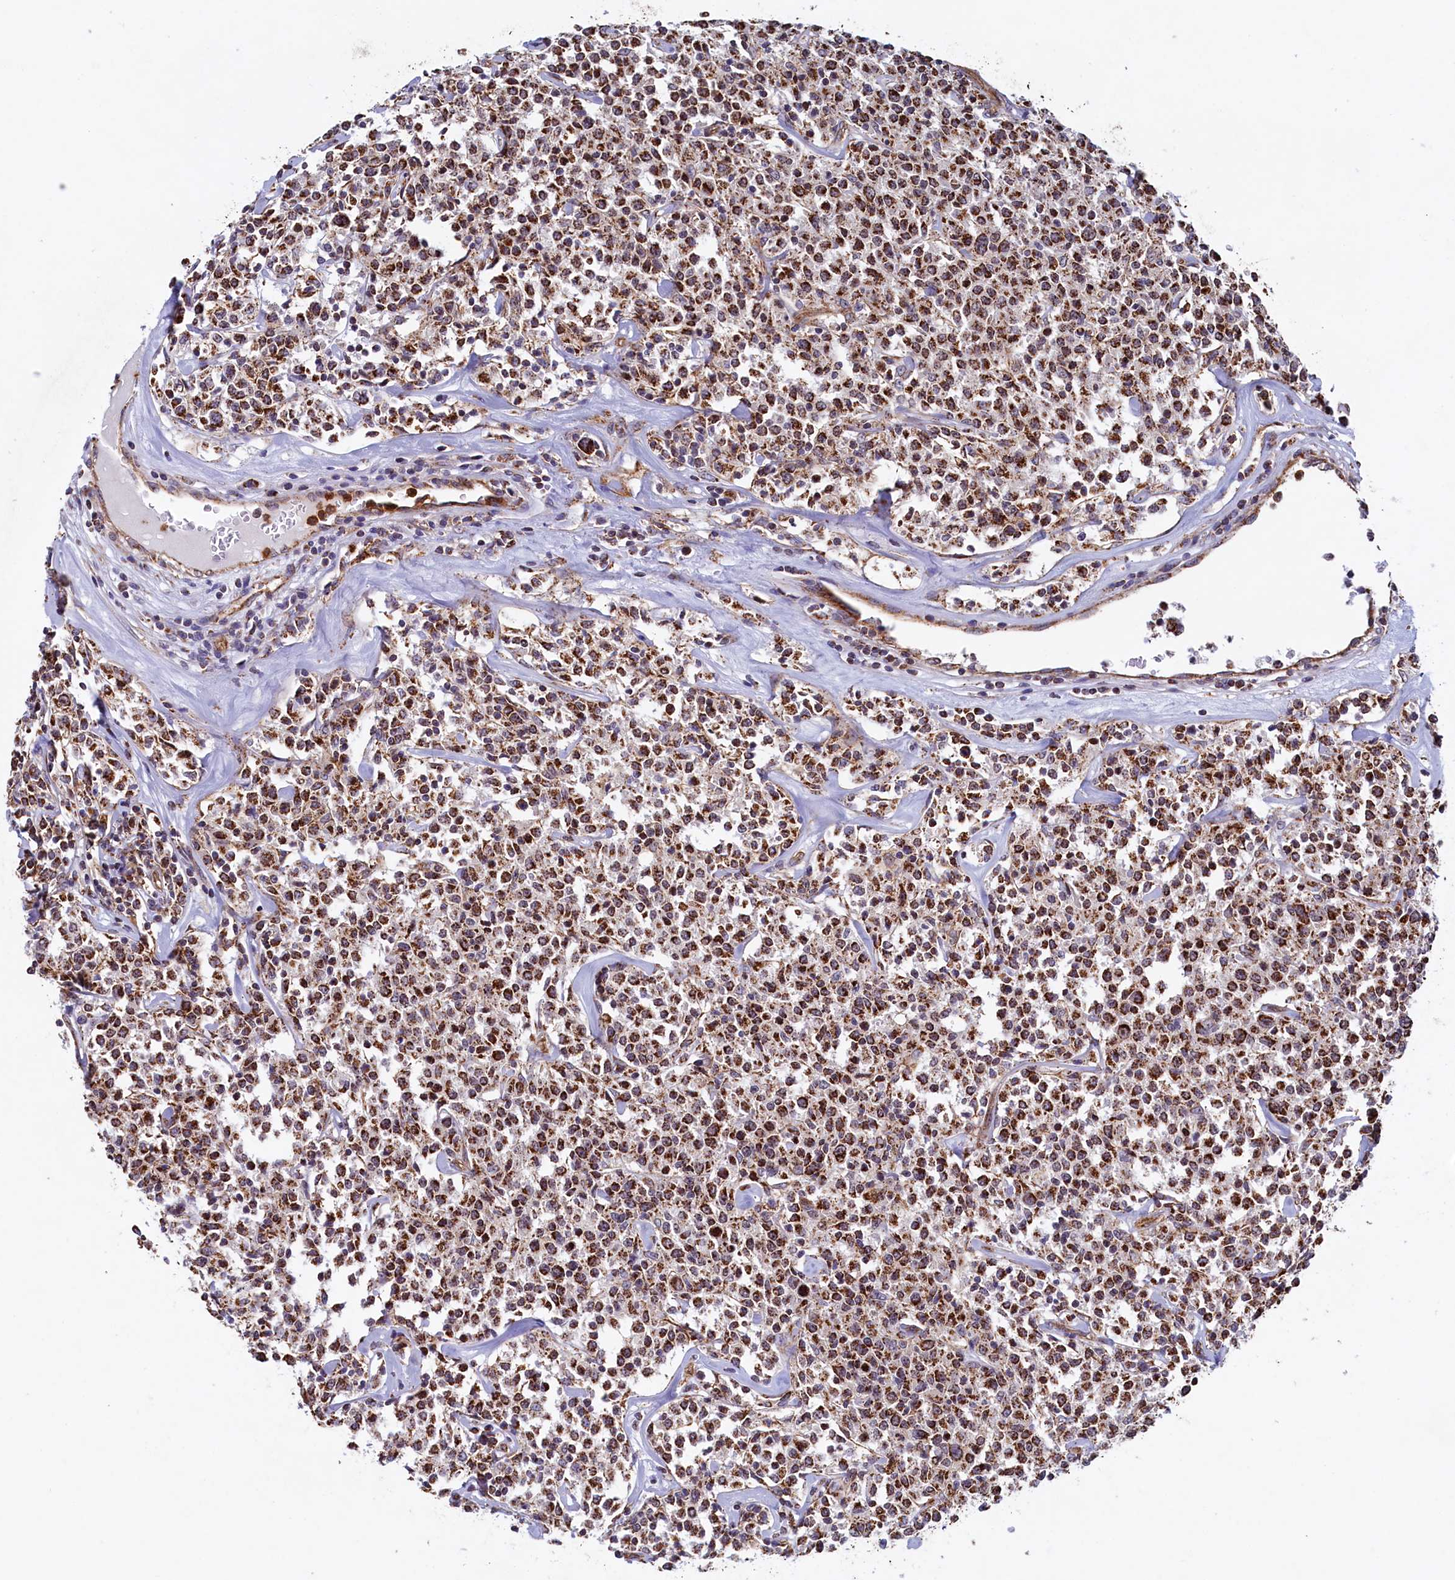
{"staining": {"intensity": "moderate", "quantity": ">75%", "location": "cytoplasmic/membranous"}, "tissue": "lymphoma", "cell_type": "Tumor cells", "image_type": "cancer", "snomed": [{"axis": "morphology", "description": "Malignant lymphoma, non-Hodgkin's type, Low grade"}, {"axis": "topography", "description": "Small intestine"}], "caption": "The immunohistochemical stain highlights moderate cytoplasmic/membranous positivity in tumor cells of low-grade malignant lymphoma, non-Hodgkin's type tissue.", "gene": "UBE3B", "patient": {"sex": "female", "age": 59}}